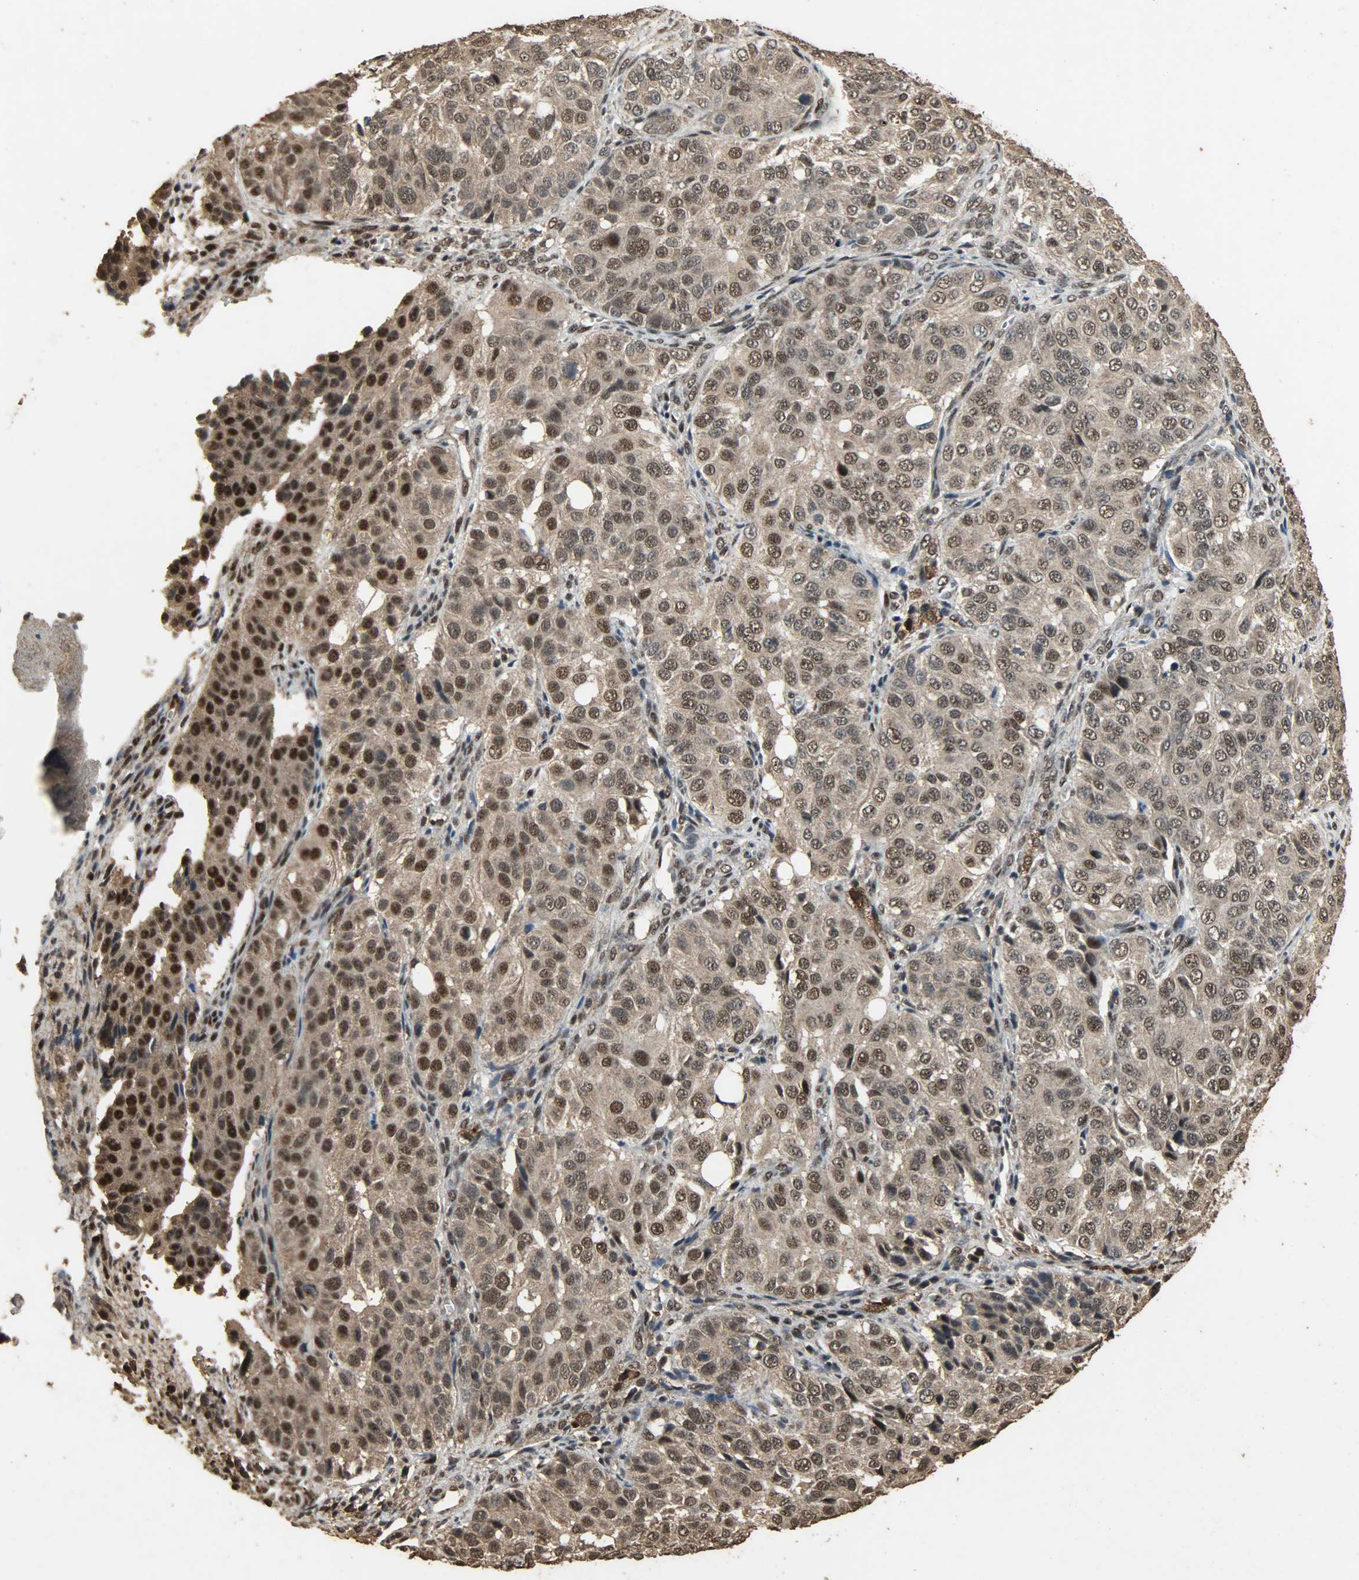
{"staining": {"intensity": "strong", "quantity": ">75%", "location": "cytoplasmic/membranous,nuclear"}, "tissue": "ovarian cancer", "cell_type": "Tumor cells", "image_type": "cancer", "snomed": [{"axis": "morphology", "description": "Carcinoma, endometroid"}, {"axis": "topography", "description": "Ovary"}], "caption": "Strong cytoplasmic/membranous and nuclear protein staining is appreciated in about >75% of tumor cells in ovarian cancer (endometroid carcinoma). The staining was performed using DAB, with brown indicating positive protein expression. Nuclei are stained blue with hematoxylin.", "gene": "CCNT2", "patient": {"sex": "female", "age": 51}}